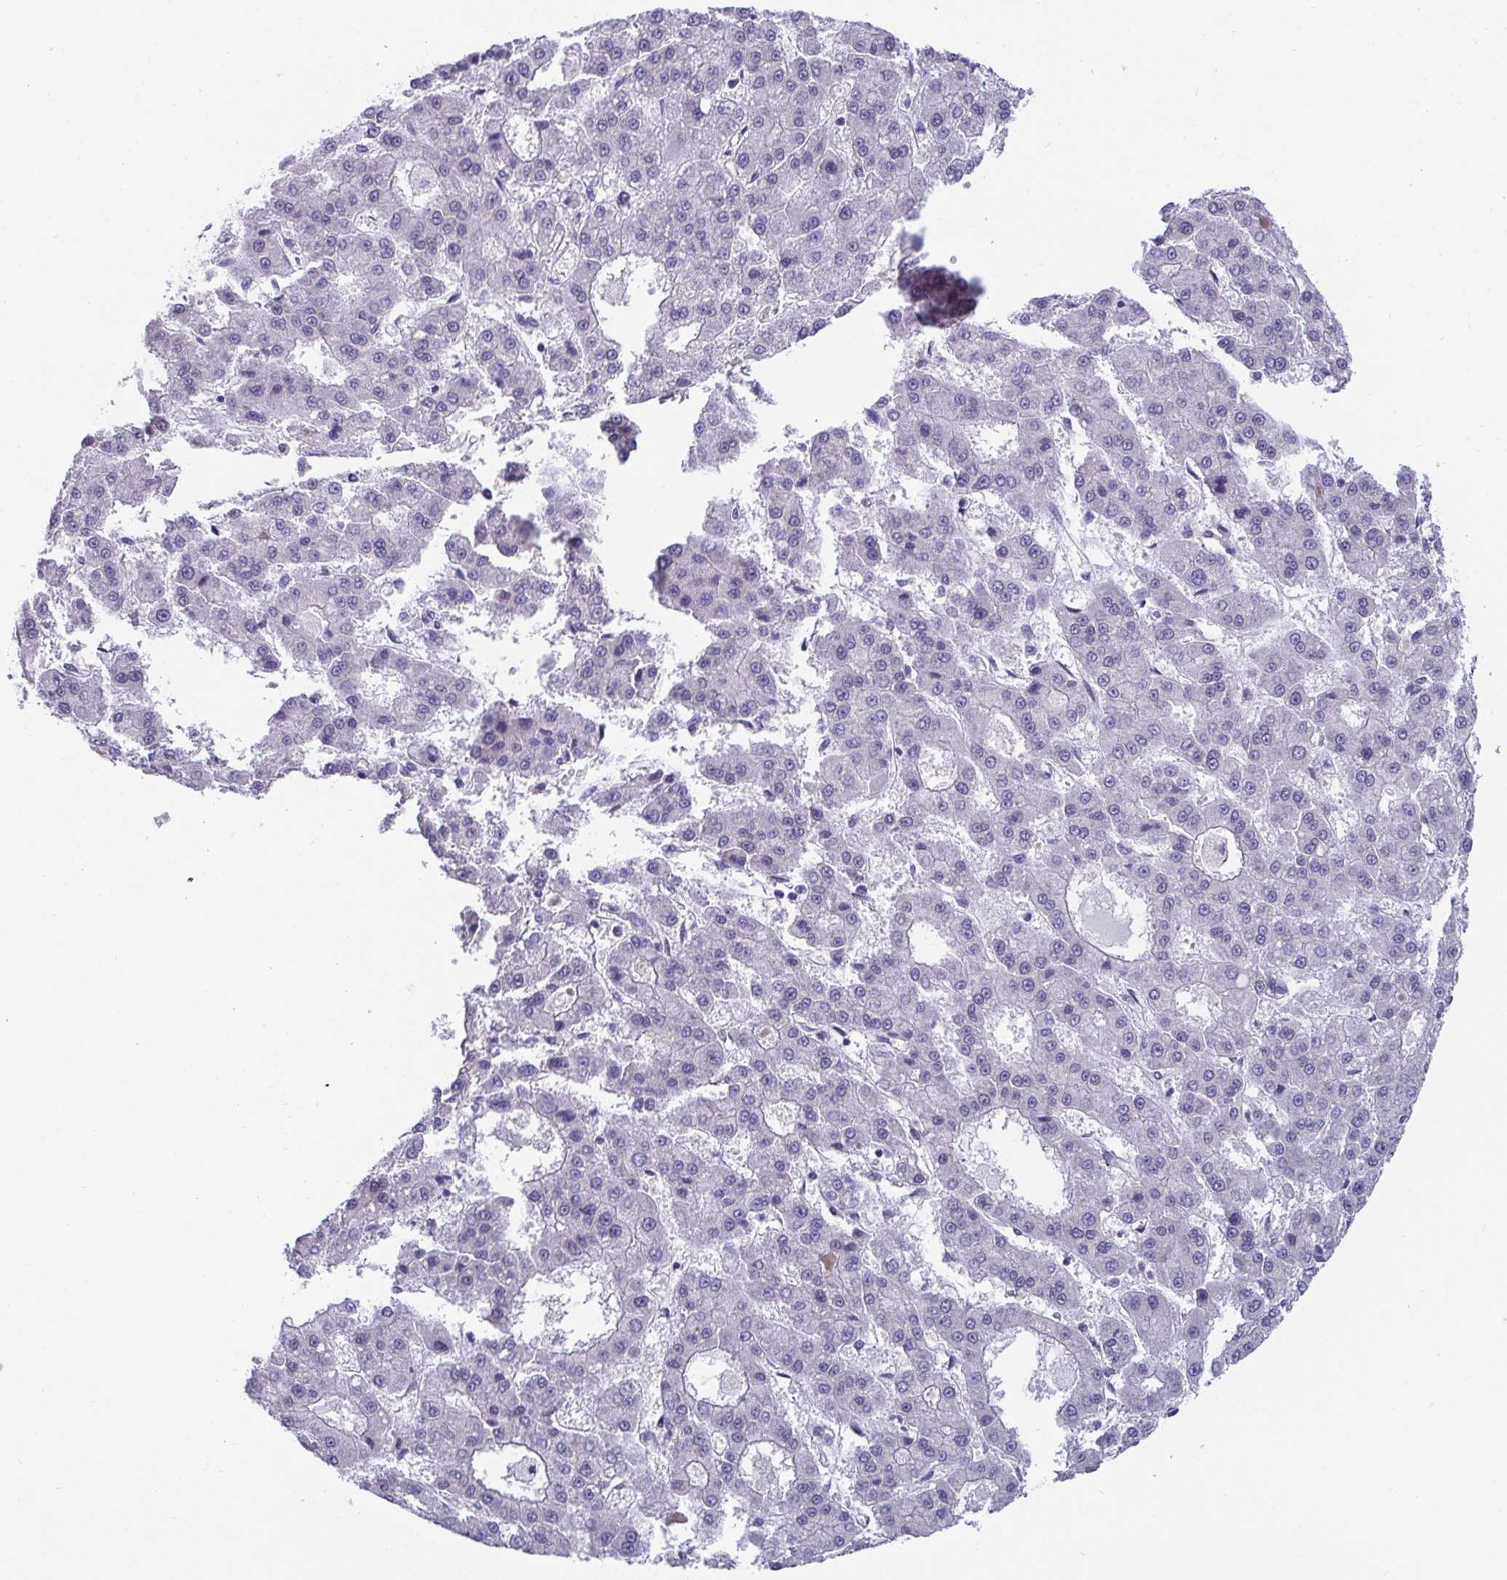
{"staining": {"intensity": "negative", "quantity": "none", "location": "none"}, "tissue": "liver cancer", "cell_type": "Tumor cells", "image_type": "cancer", "snomed": [{"axis": "morphology", "description": "Carcinoma, Hepatocellular, NOS"}, {"axis": "topography", "description": "Liver"}], "caption": "Human liver cancer stained for a protein using IHC exhibits no staining in tumor cells.", "gene": "BMAL2", "patient": {"sex": "male", "age": 70}}